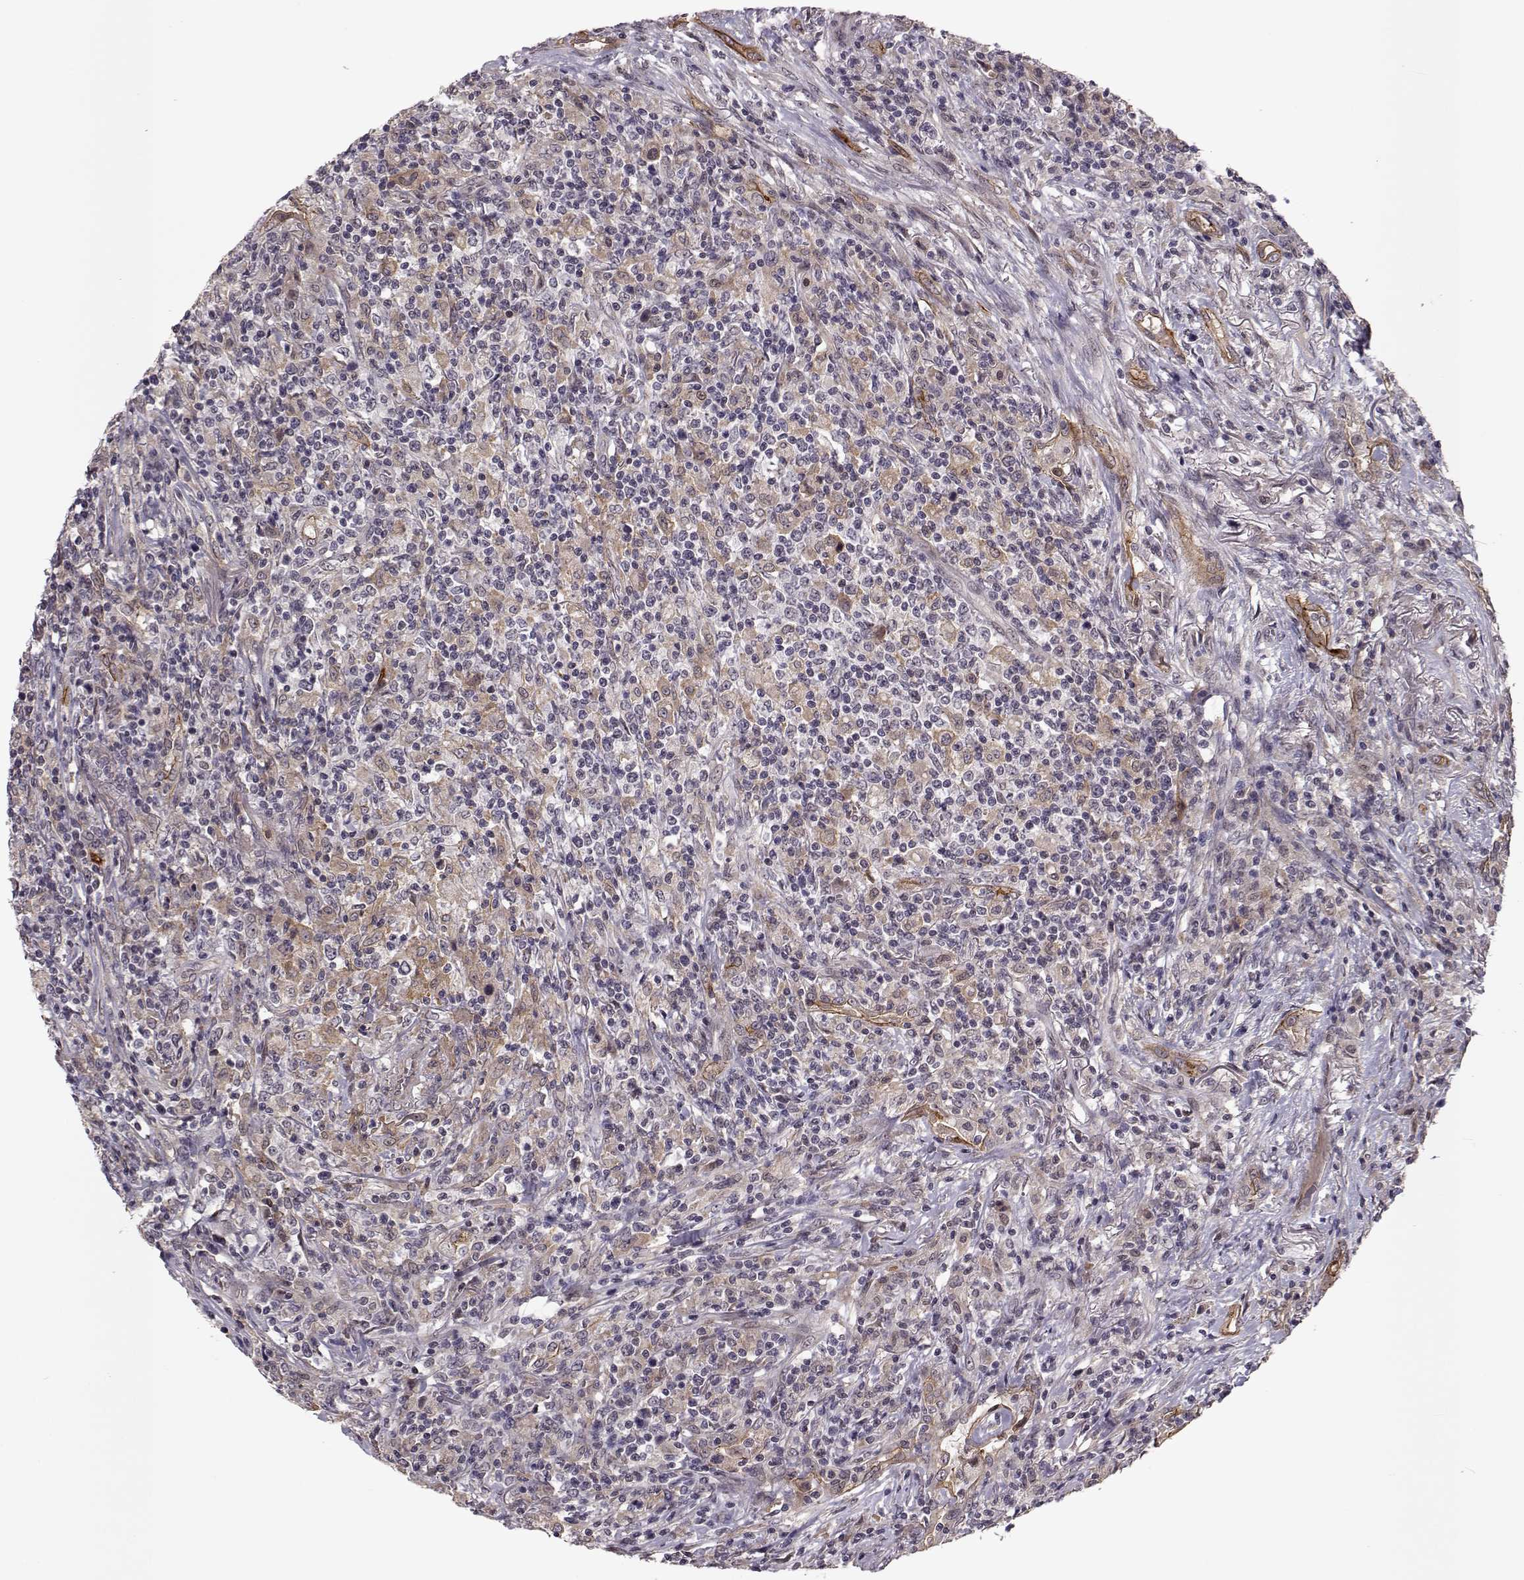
{"staining": {"intensity": "weak", "quantity": ">75%", "location": "cytoplasmic/membranous"}, "tissue": "lymphoma", "cell_type": "Tumor cells", "image_type": "cancer", "snomed": [{"axis": "morphology", "description": "Malignant lymphoma, non-Hodgkin's type, High grade"}, {"axis": "topography", "description": "Lung"}], "caption": "The micrograph displays a brown stain indicating the presence of a protein in the cytoplasmic/membranous of tumor cells in lymphoma.", "gene": "PLEKHG3", "patient": {"sex": "male", "age": 79}}